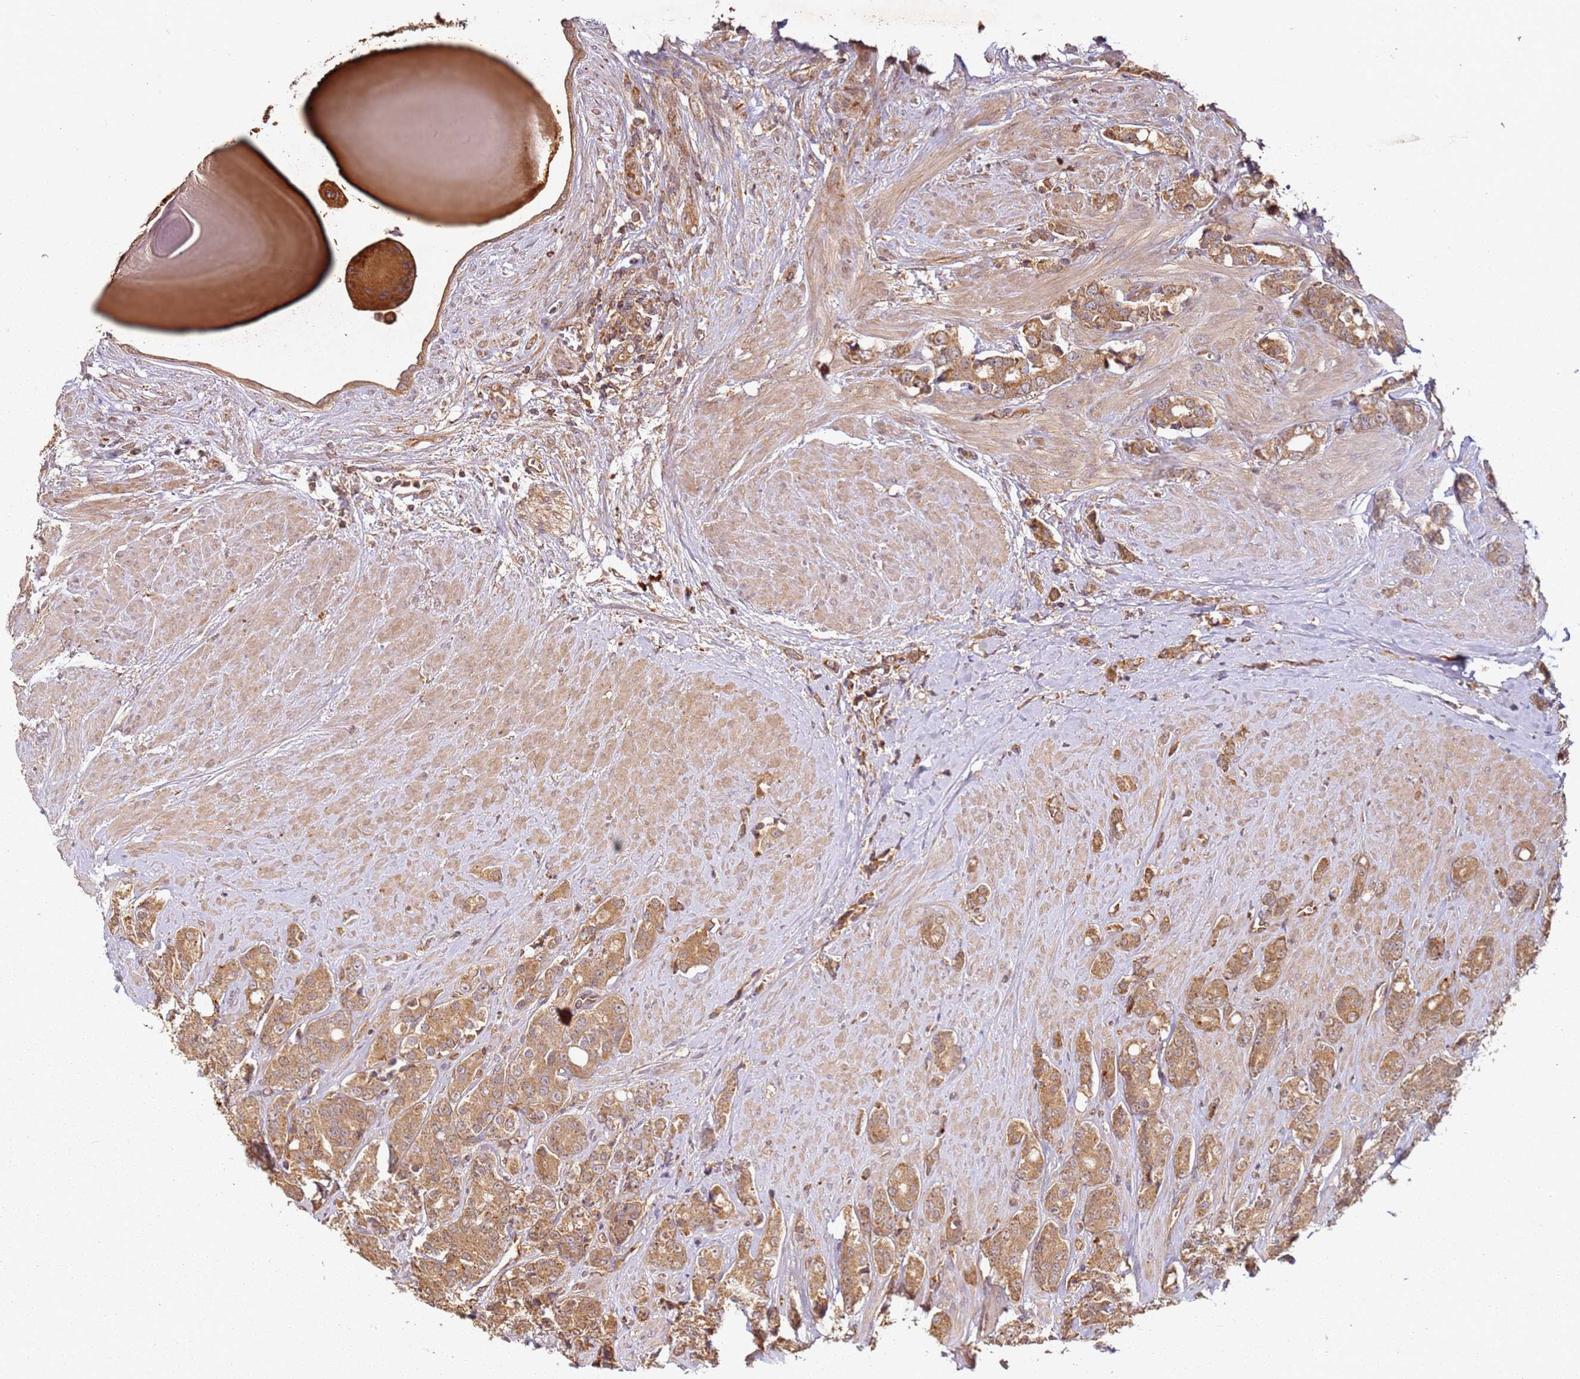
{"staining": {"intensity": "moderate", "quantity": ">75%", "location": "cytoplasmic/membranous"}, "tissue": "prostate cancer", "cell_type": "Tumor cells", "image_type": "cancer", "snomed": [{"axis": "morphology", "description": "Adenocarcinoma, High grade"}, {"axis": "topography", "description": "Prostate"}], "caption": "Prostate cancer (high-grade adenocarcinoma) stained for a protein (brown) demonstrates moderate cytoplasmic/membranous positive expression in approximately >75% of tumor cells.", "gene": "SCGB2B2", "patient": {"sex": "male", "age": 62}}